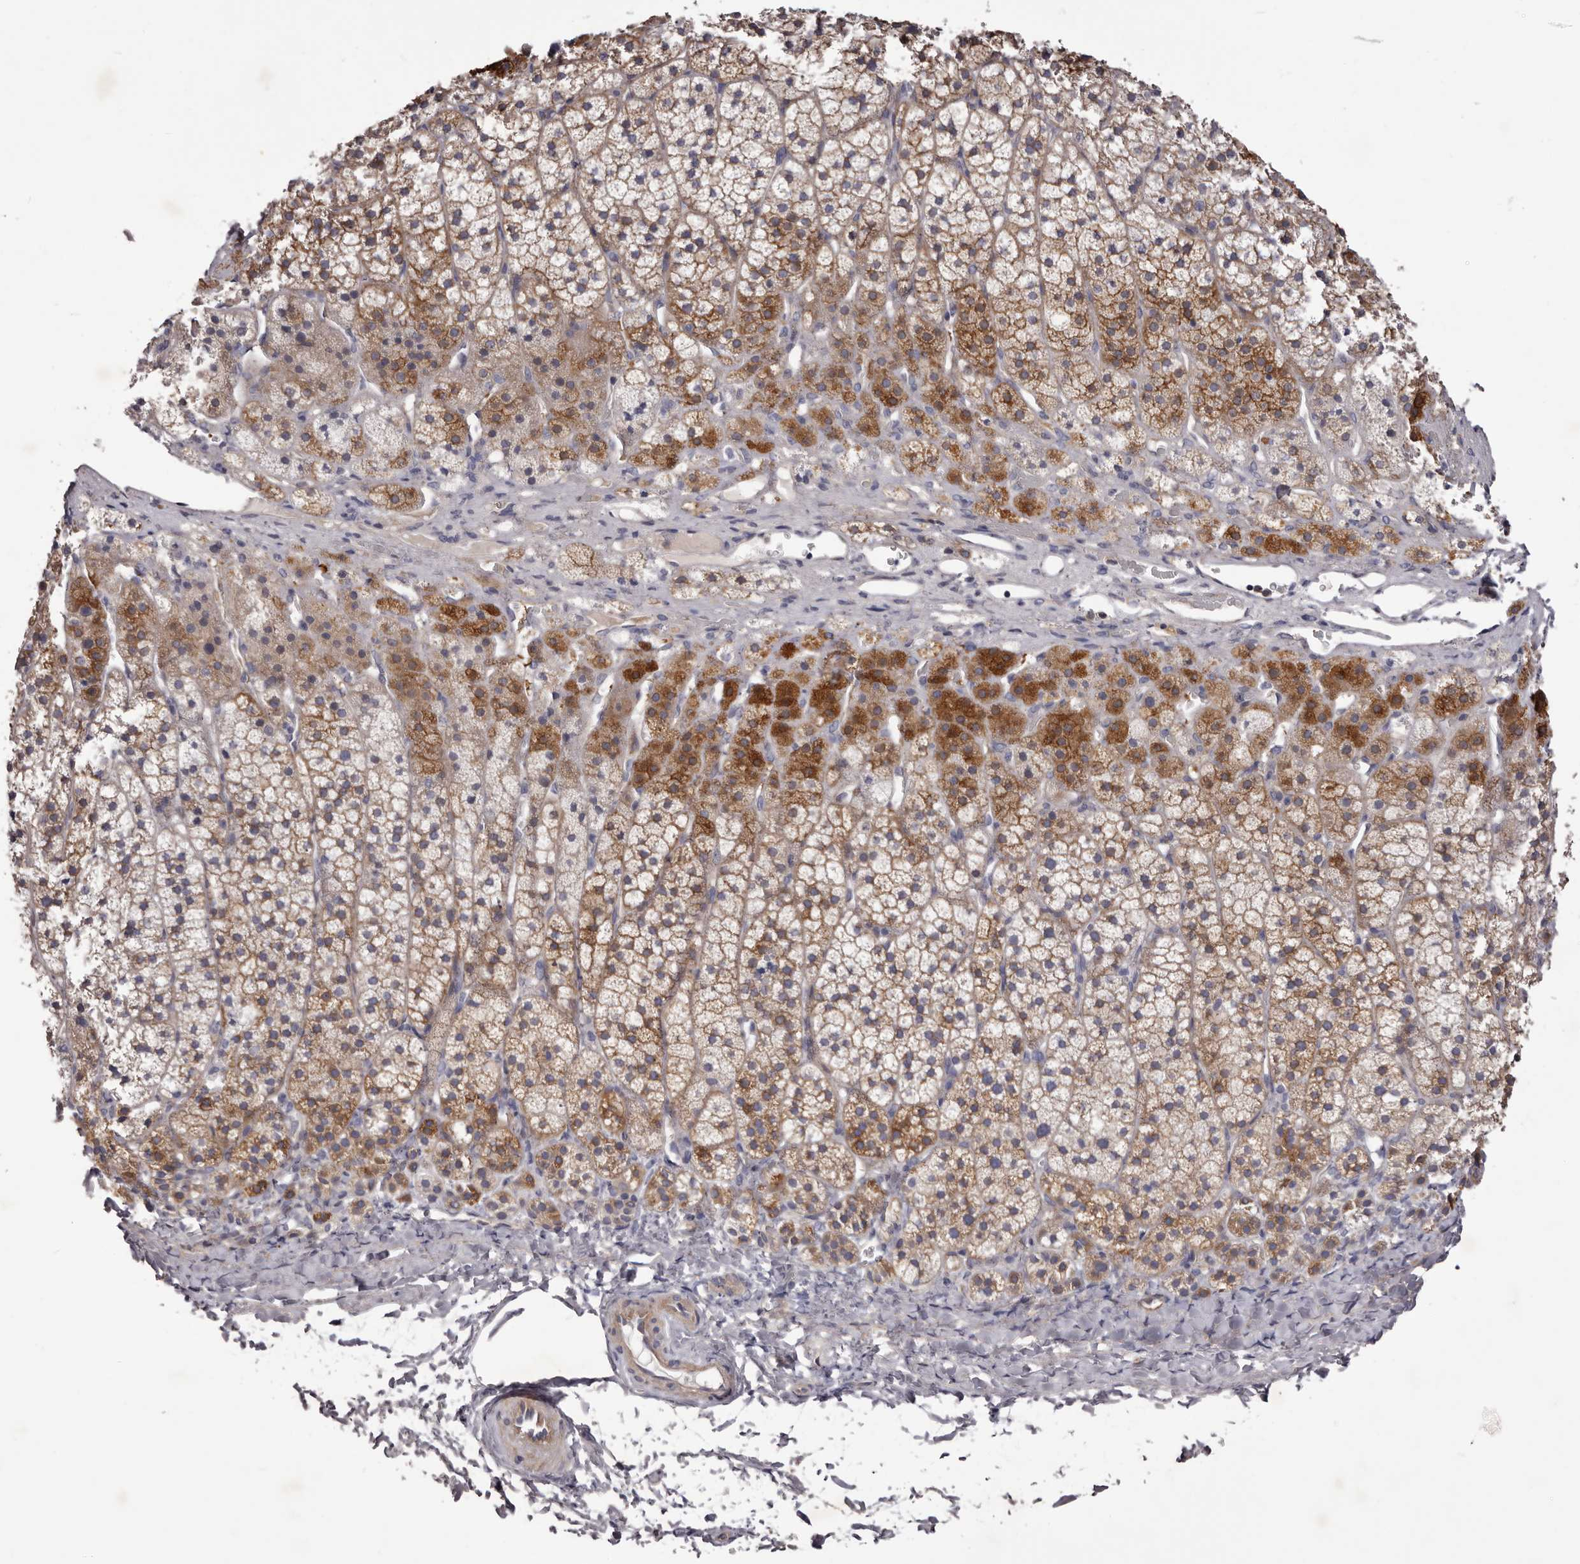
{"staining": {"intensity": "moderate", "quantity": "25%-75%", "location": "cytoplasmic/membranous"}, "tissue": "adrenal gland", "cell_type": "Glandular cells", "image_type": "normal", "snomed": [{"axis": "morphology", "description": "Normal tissue, NOS"}, {"axis": "topography", "description": "Adrenal gland"}], "caption": "Protein analysis of normal adrenal gland displays moderate cytoplasmic/membranous expression in approximately 25%-75% of glandular cells.", "gene": "PEG10", "patient": {"sex": "female", "age": 44}}